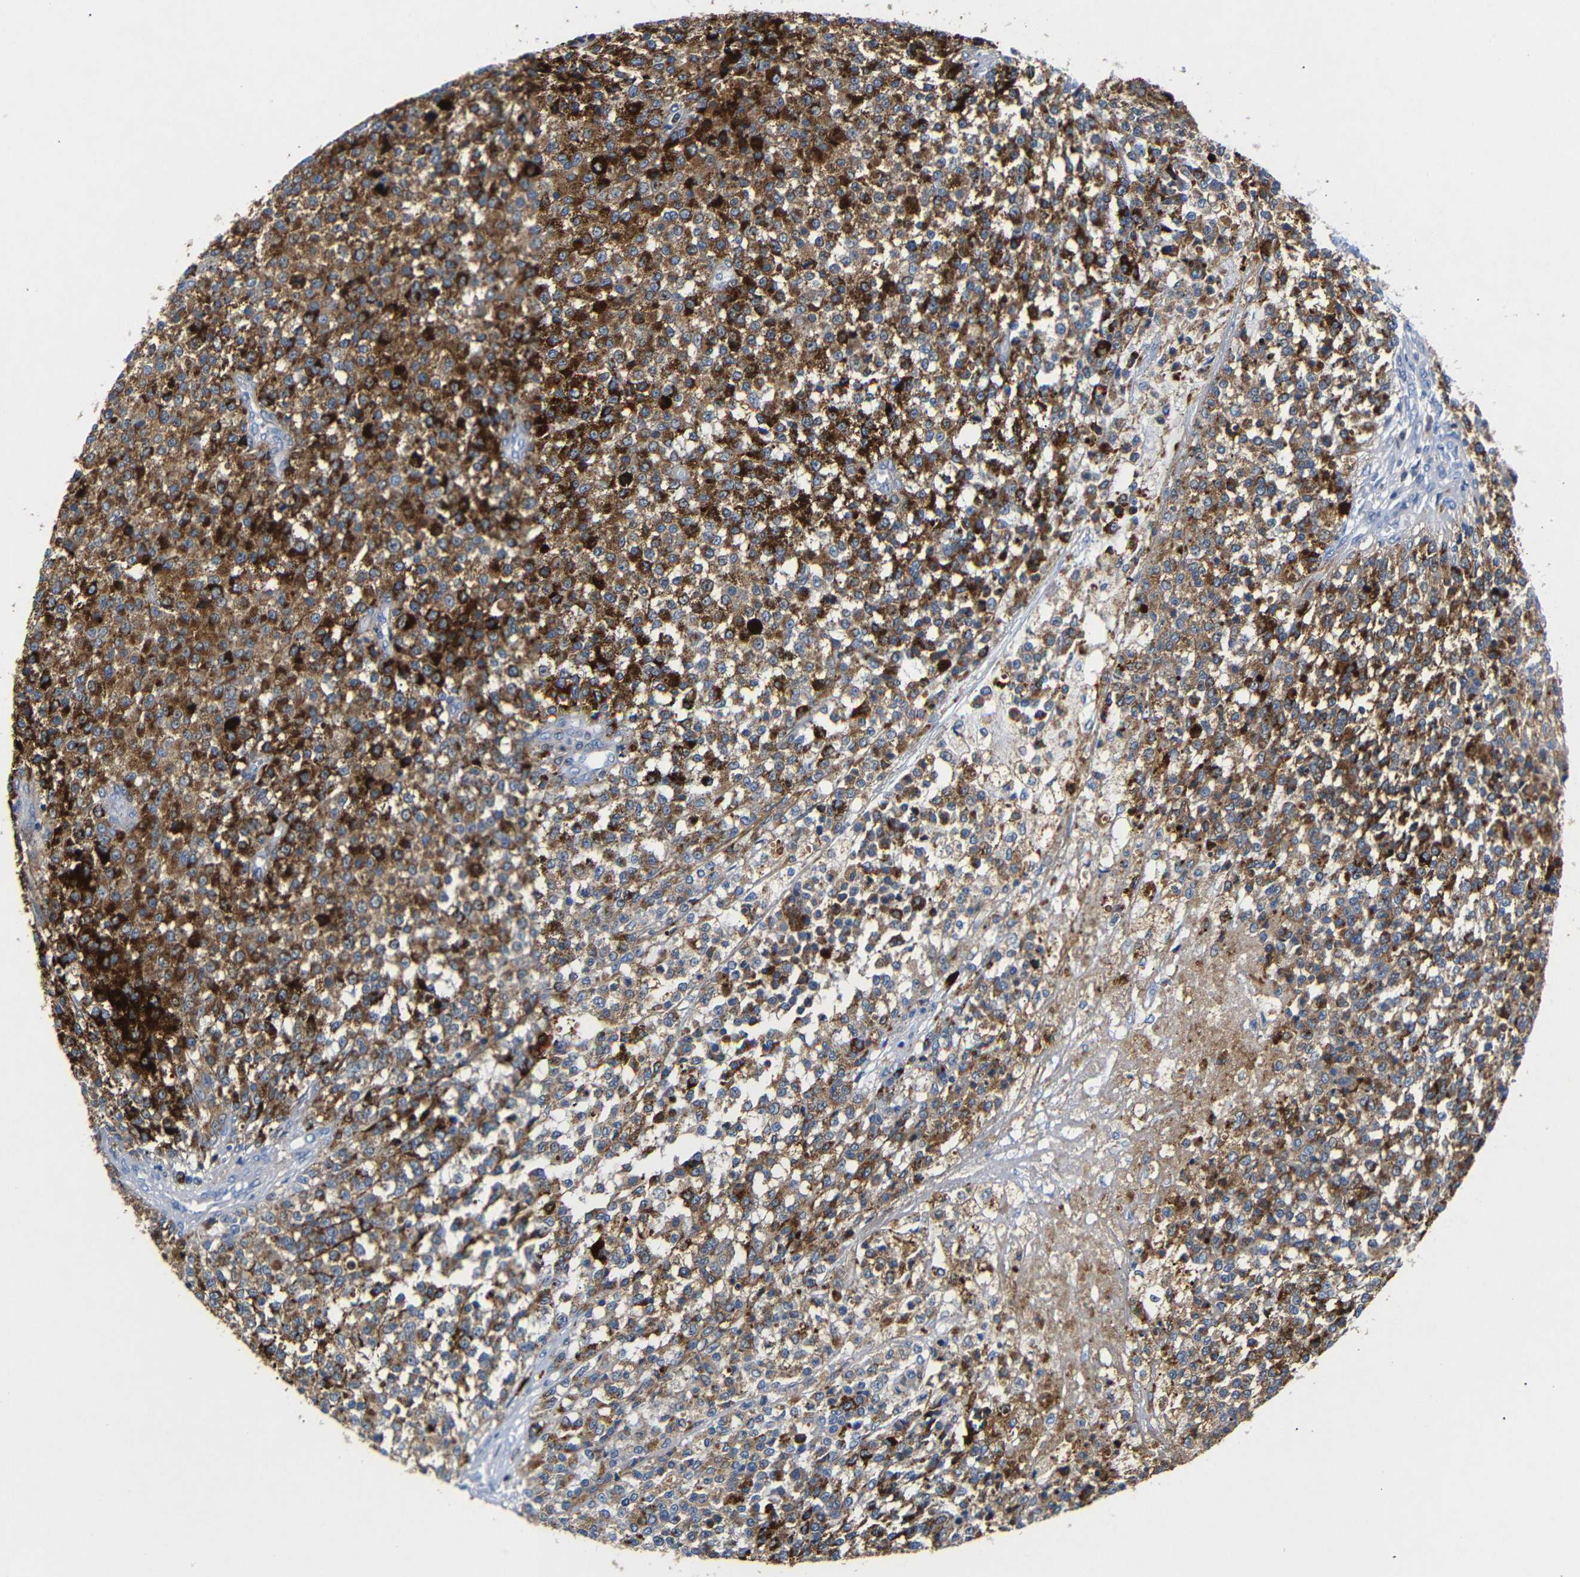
{"staining": {"intensity": "strong", "quantity": ">75%", "location": "cytoplasmic/membranous"}, "tissue": "testis cancer", "cell_type": "Tumor cells", "image_type": "cancer", "snomed": [{"axis": "morphology", "description": "Seminoma, NOS"}, {"axis": "topography", "description": "Testis"}], "caption": "Strong cytoplasmic/membranous expression for a protein is present in approximately >75% of tumor cells of testis cancer (seminoma) using immunohistochemistry.", "gene": "SDCBP", "patient": {"sex": "male", "age": 59}}